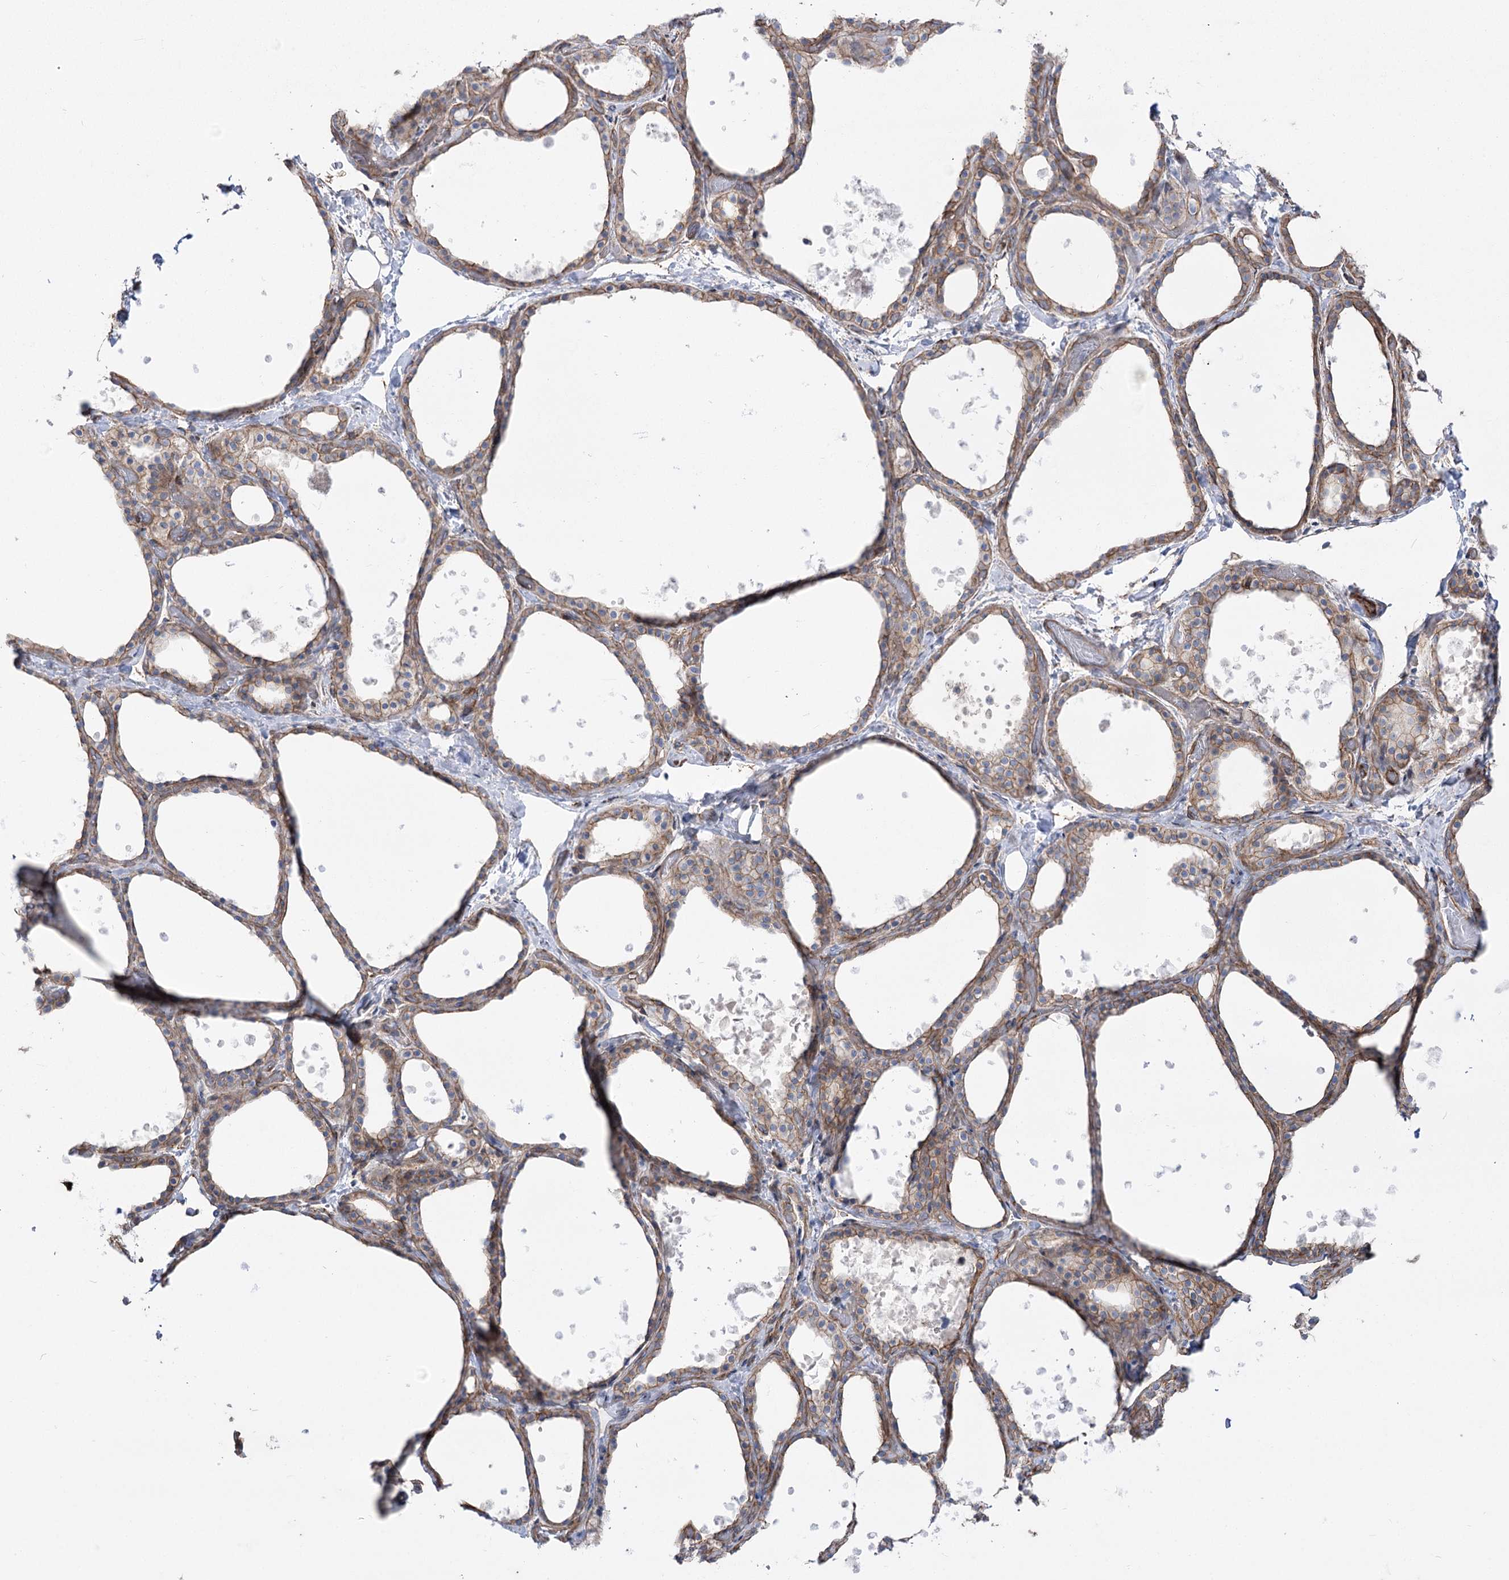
{"staining": {"intensity": "moderate", "quantity": ">75%", "location": "cytoplasmic/membranous"}, "tissue": "thyroid gland", "cell_type": "Glandular cells", "image_type": "normal", "snomed": [{"axis": "morphology", "description": "Normal tissue, NOS"}, {"axis": "topography", "description": "Thyroid gland"}], "caption": "High-magnification brightfield microscopy of unremarkable thyroid gland stained with DAB (brown) and counterstained with hematoxylin (blue). glandular cells exhibit moderate cytoplasmic/membranous staining is appreciated in about>75% of cells. The protein is stained brown, and the nuclei are stained in blue (DAB IHC with brightfield microscopy, high magnification).", "gene": "PLEKHA5", "patient": {"sex": "female", "age": 44}}